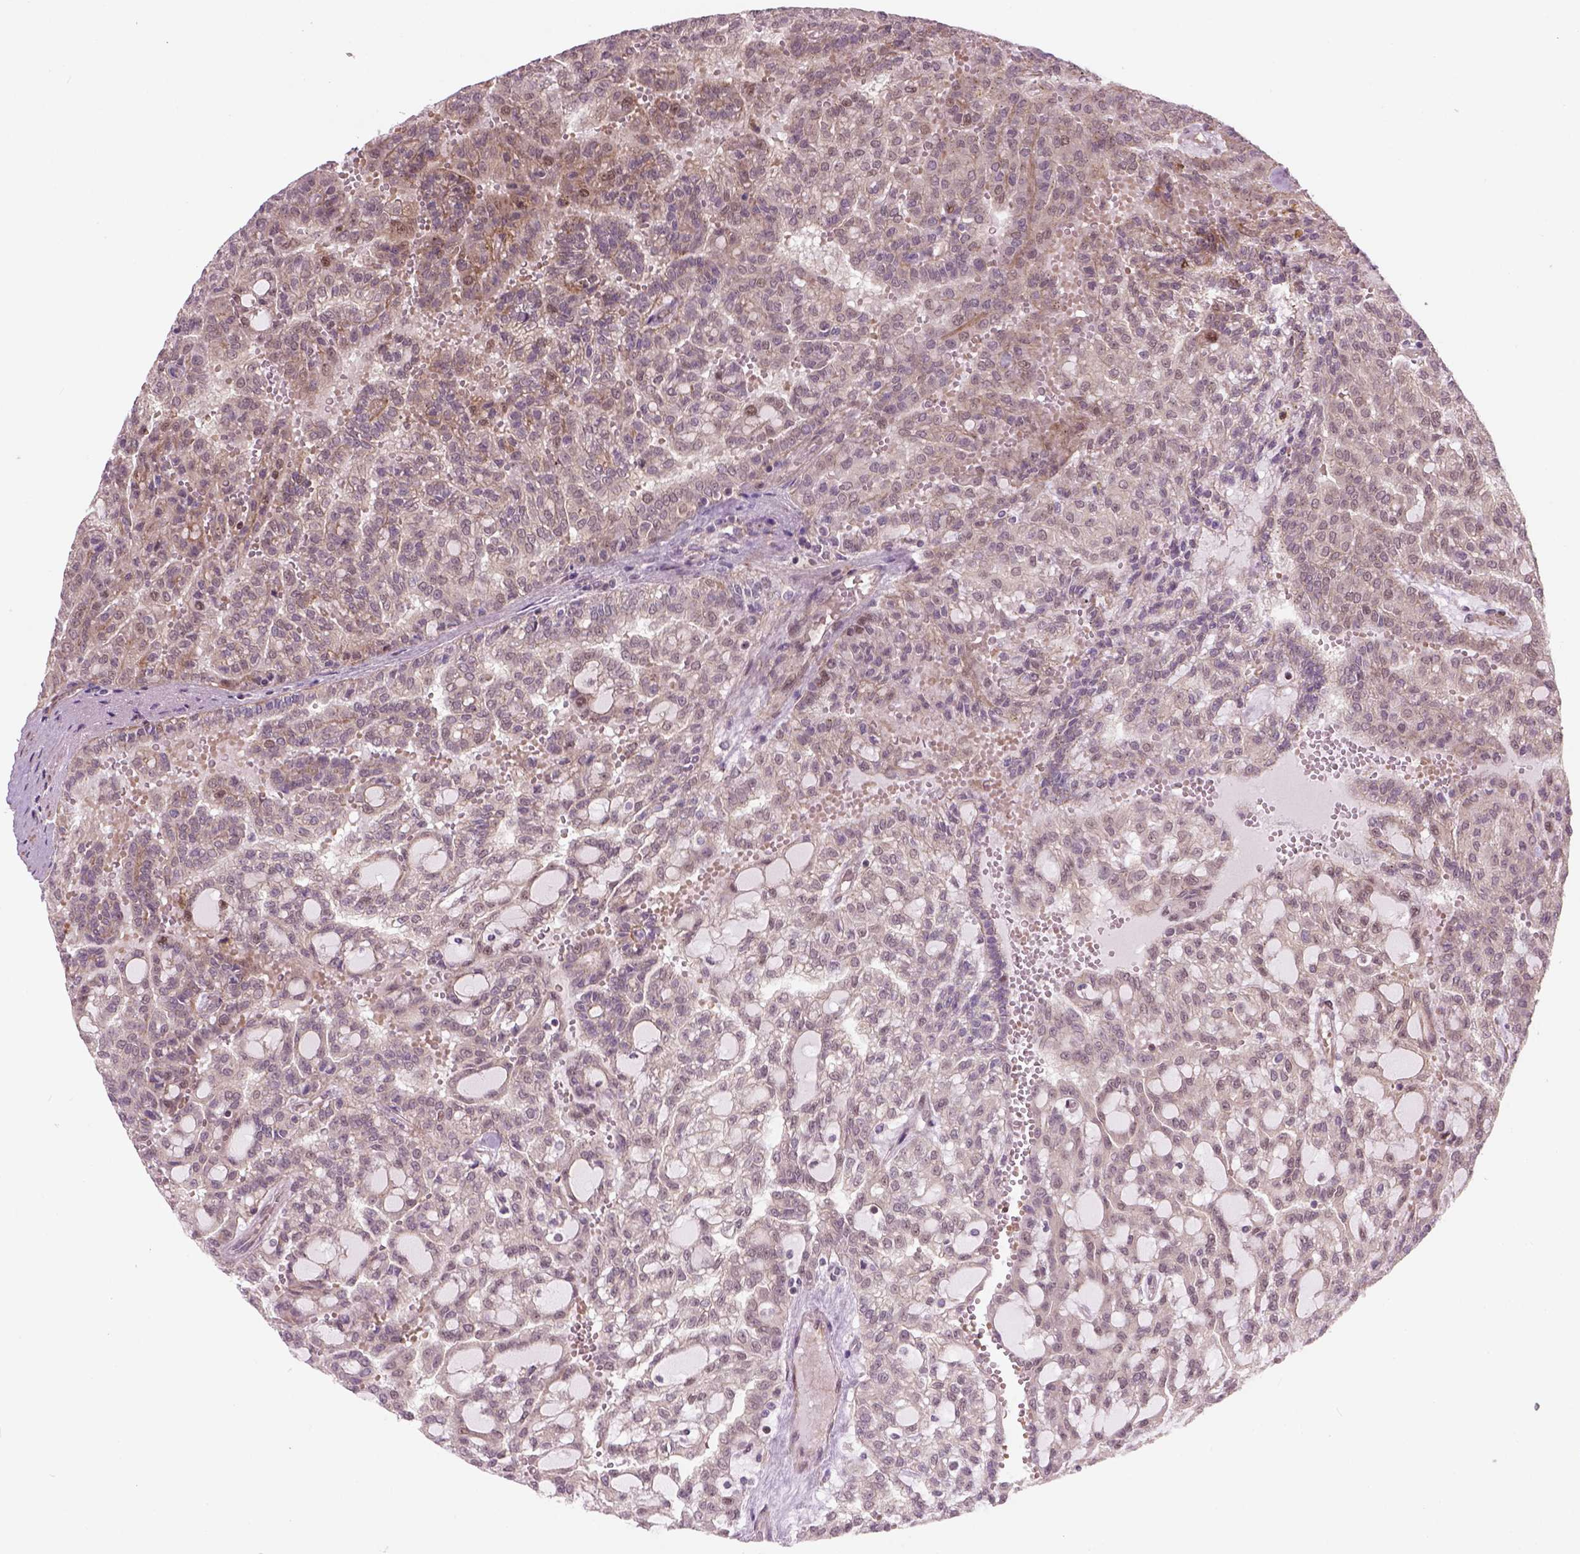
{"staining": {"intensity": "weak", "quantity": ">75%", "location": "cytoplasmic/membranous,nuclear"}, "tissue": "renal cancer", "cell_type": "Tumor cells", "image_type": "cancer", "snomed": [{"axis": "morphology", "description": "Adenocarcinoma, NOS"}, {"axis": "topography", "description": "Kidney"}], "caption": "IHC histopathology image of human renal adenocarcinoma stained for a protein (brown), which reveals low levels of weak cytoplasmic/membranous and nuclear expression in about >75% of tumor cells.", "gene": "PSMD11", "patient": {"sex": "male", "age": 63}}